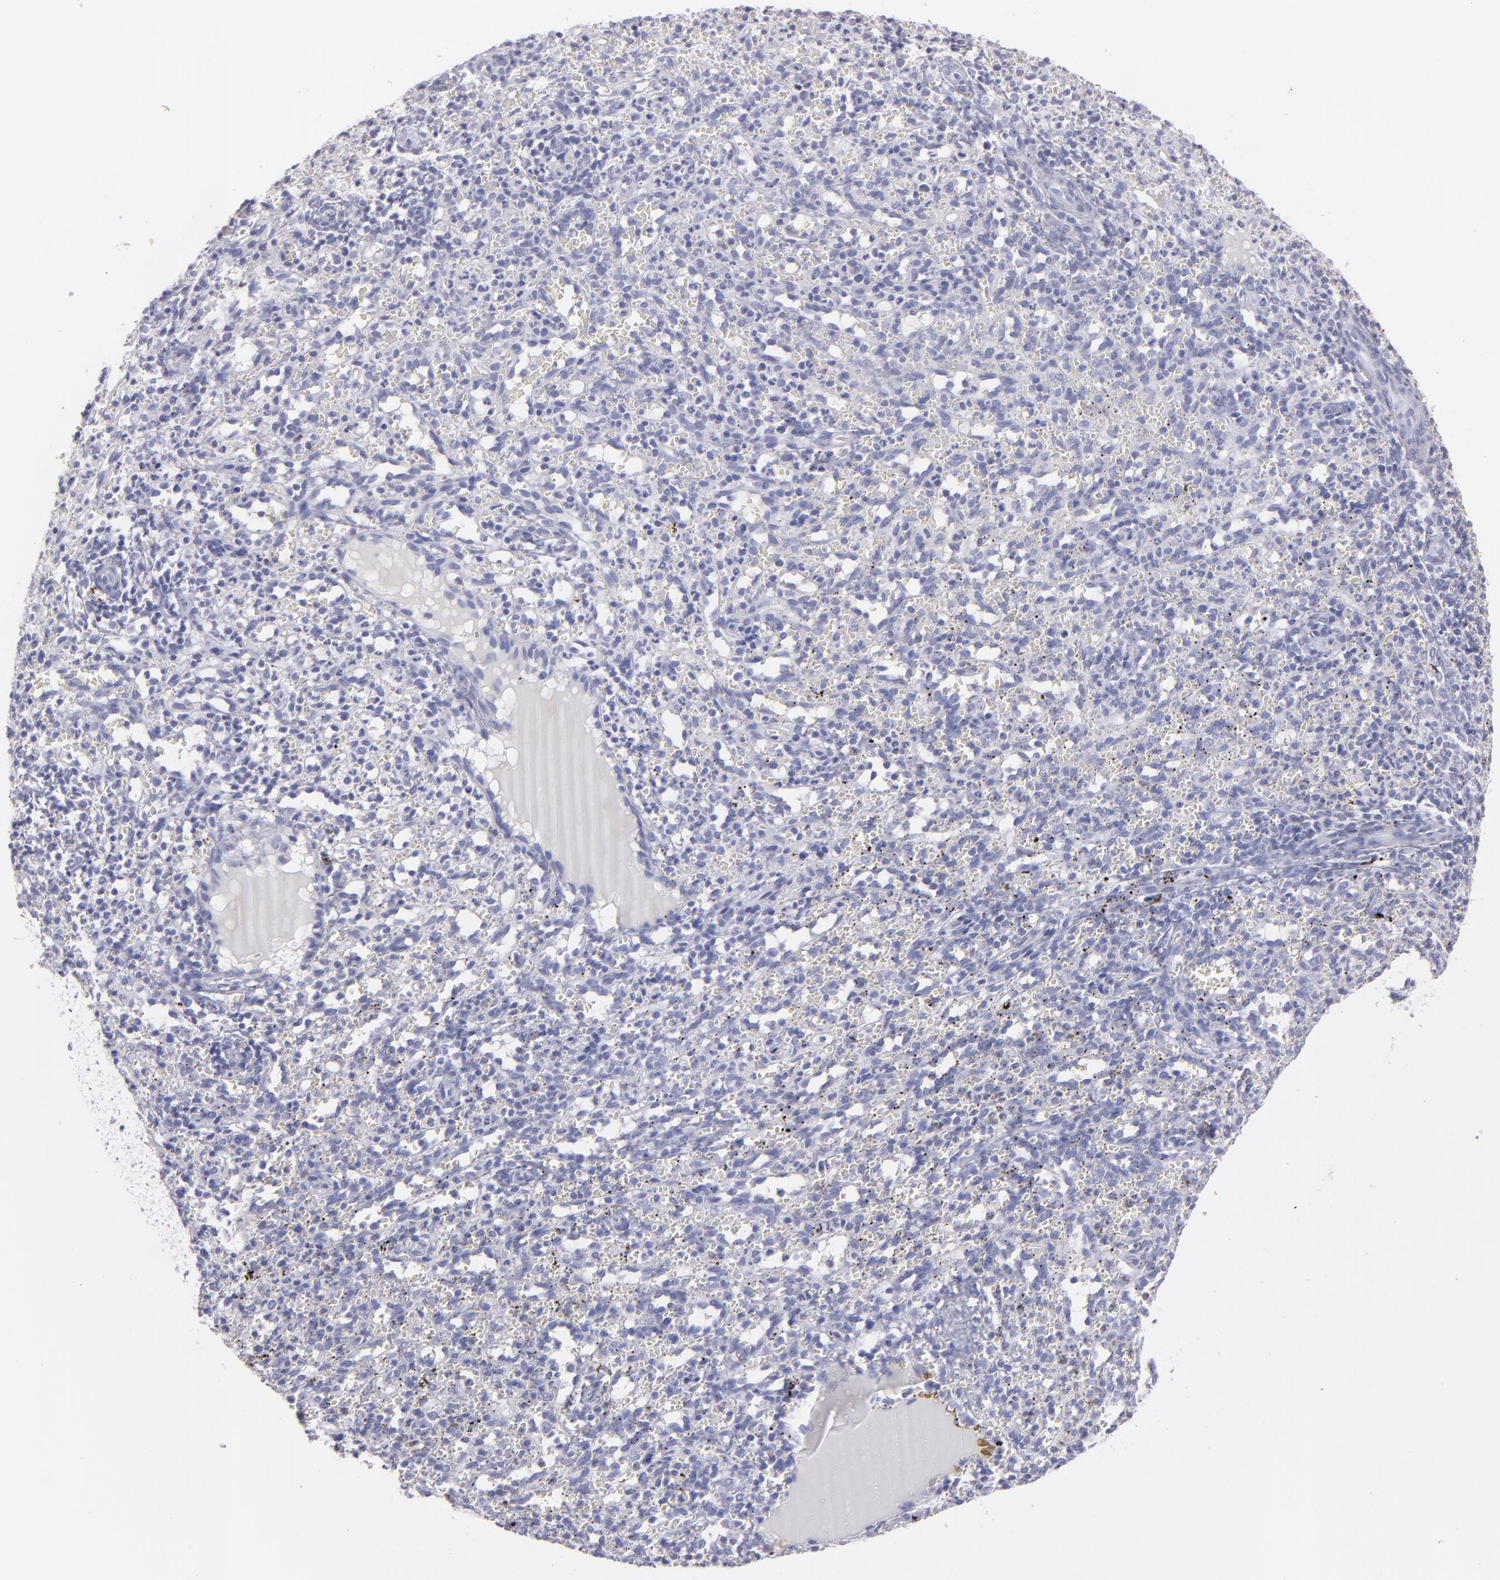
{"staining": {"intensity": "negative", "quantity": "none", "location": "none"}, "tissue": "spleen", "cell_type": "Cells in red pulp", "image_type": "normal", "snomed": [{"axis": "morphology", "description": "Normal tissue, NOS"}, {"axis": "topography", "description": "Spleen"}], "caption": "This is an IHC photomicrograph of normal human spleen. There is no expression in cells in red pulp.", "gene": "SNAP25", "patient": {"sex": "female", "age": 10}}